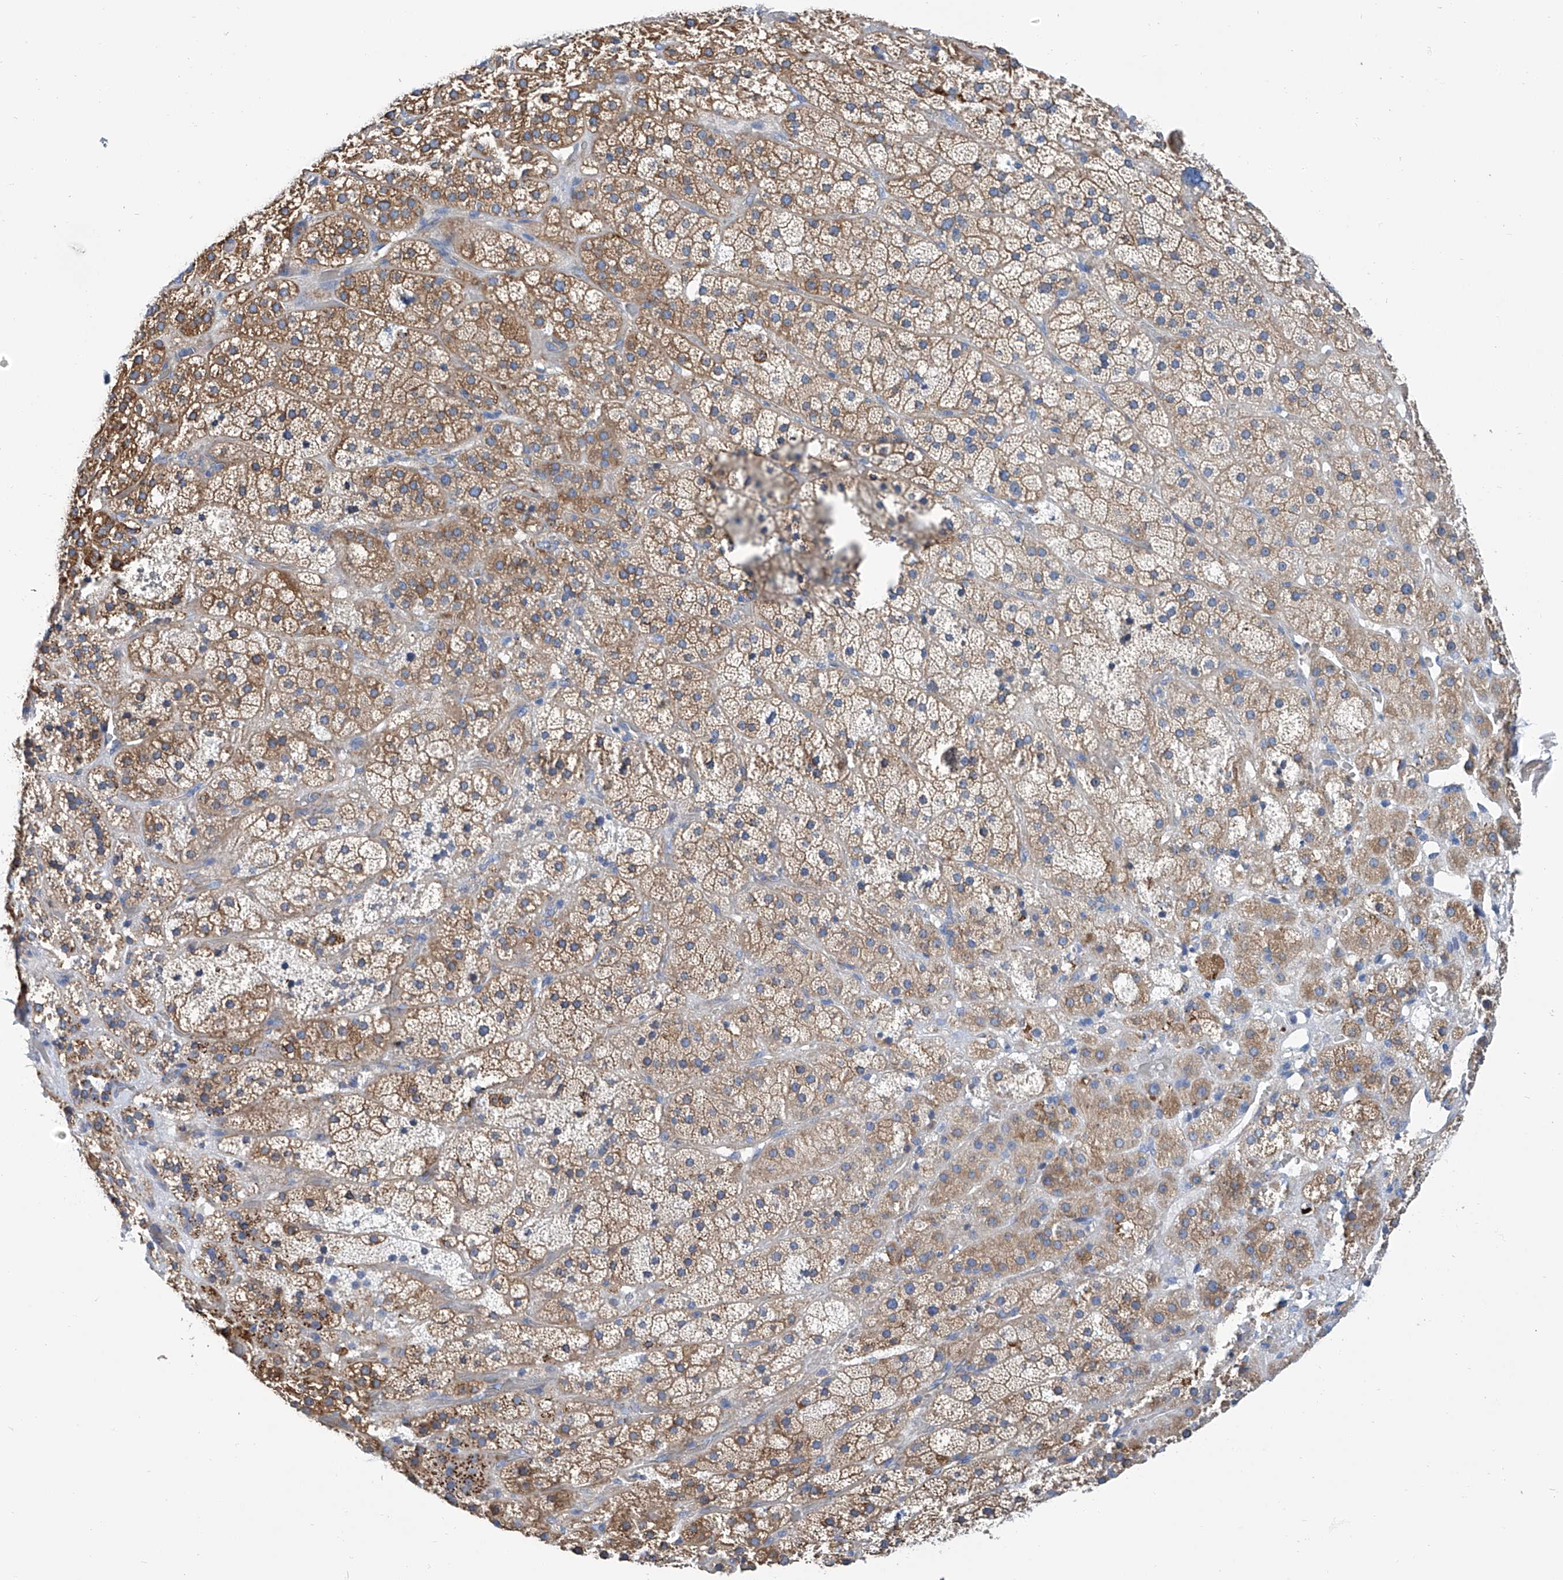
{"staining": {"intensity": "moderate", "quantity": ">75%", "location": "cytoplasmic/membranous"}, "tissue": "adrenal gland", "cell_type": "Glandular cells", "image_type": "normal", "snomed": [{"axis": "morphology", "description": "Normal tissue, NOS"}, {"axis": "topography", "description": "Adrenal gland"}], "caption": "The photomicrograph displays a brown stain indicating the presence of a protein in the cytoplasmic/membranous of glandular cells in adrenal gland.", "gene": "GPT", "patient": {"sex": "male", "age": 57}}